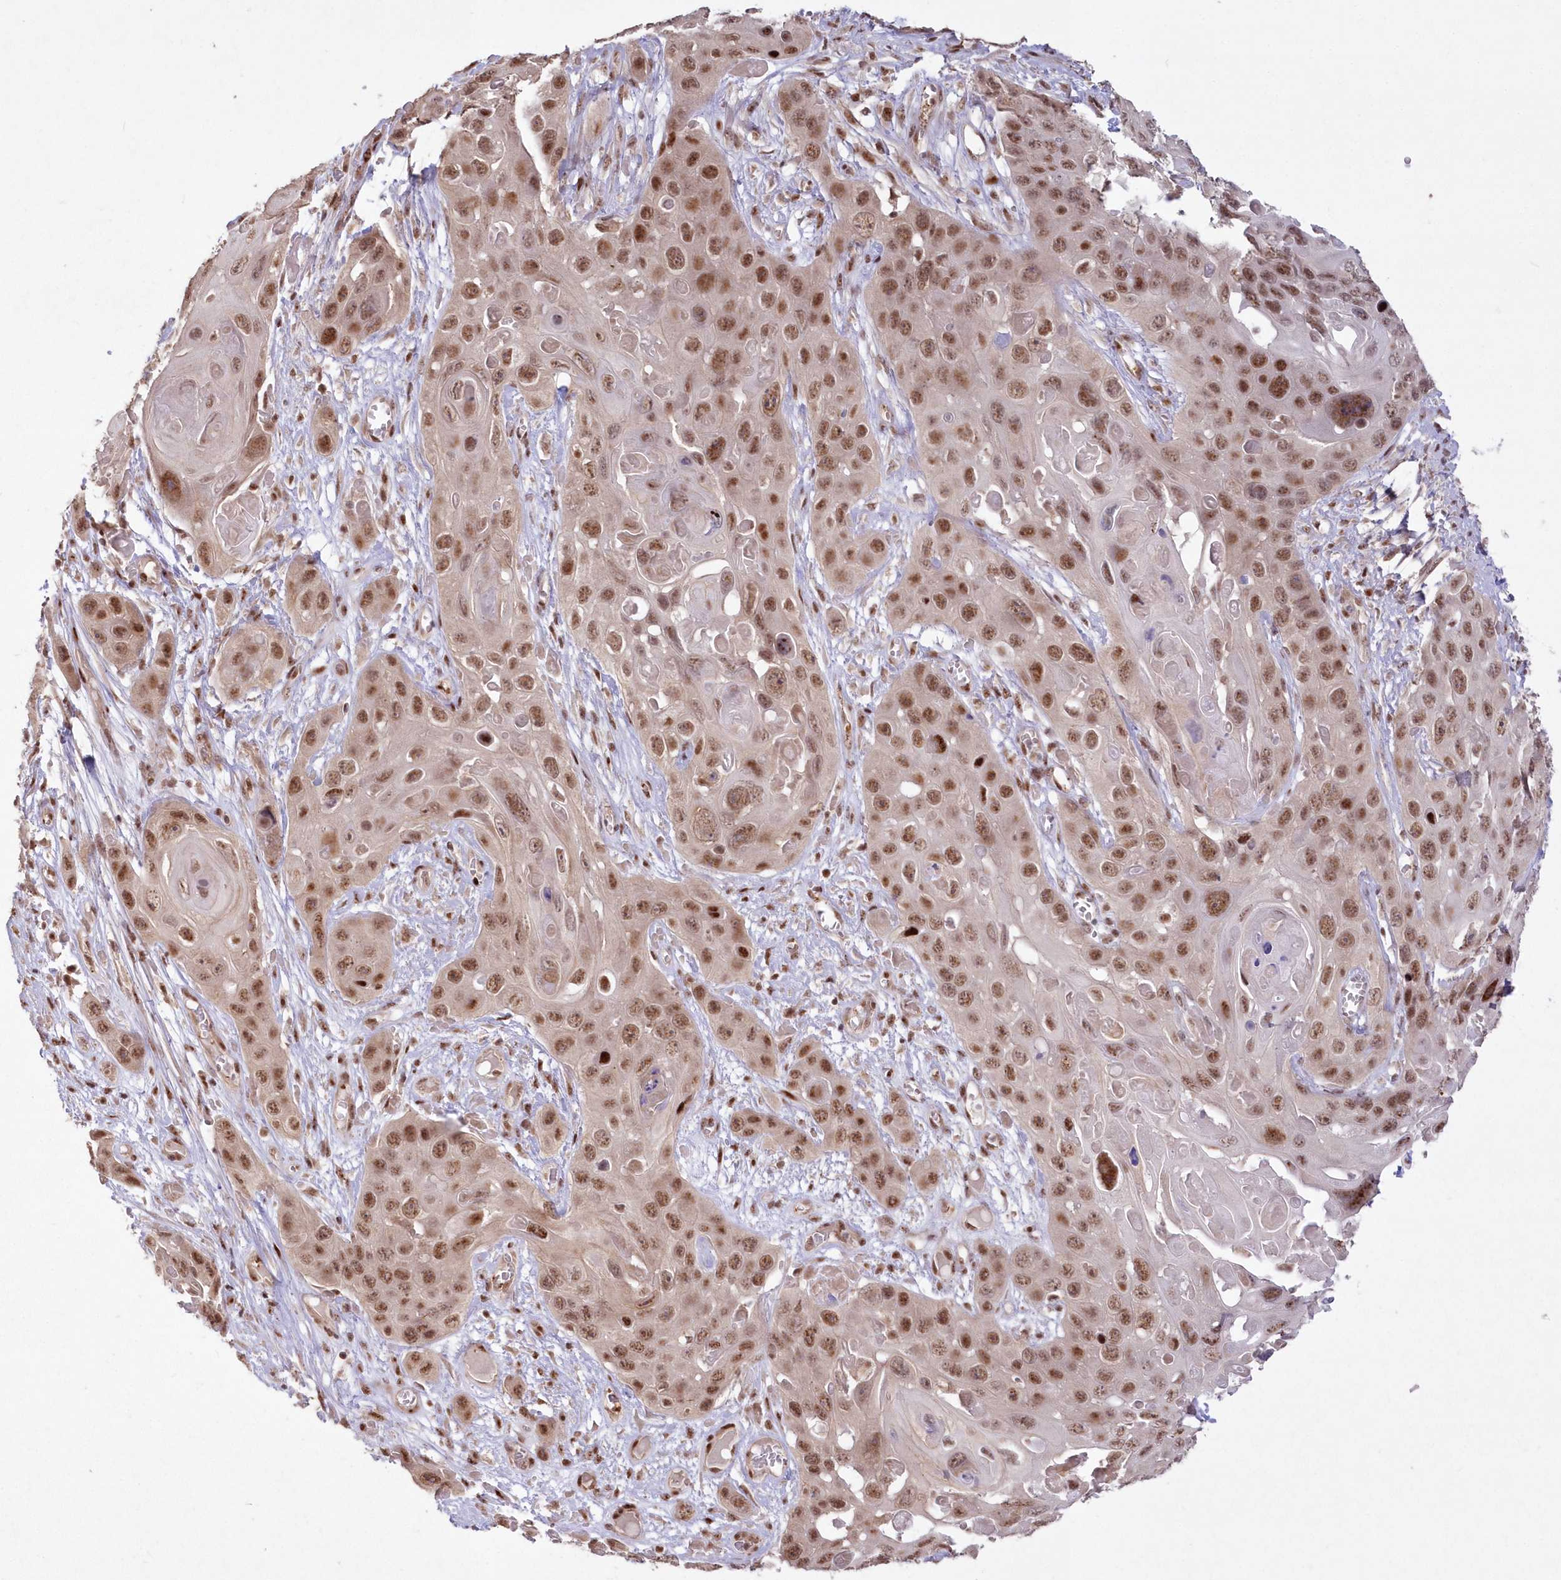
{"staining": {"intensity": "moderate", "quantity": ">75%", "location": "nuclear"}, "tissue": "skin cancer", "cell_type": "Tumor cells", "image_type": "cancer", "snomed": [{"axis": "morphology", "description": "Squamous cell carcinoma, NOS"}, {"axis": "topography", "description": "Skin"}], "caption": "Human squamous cell carcinoma (skin) stained with a brown dye reveals moderate nuclear positive staining in approximately >75% of tumor cells.", "gene": "WBP1L", "patient": {"sex": "male", "age": 55}}